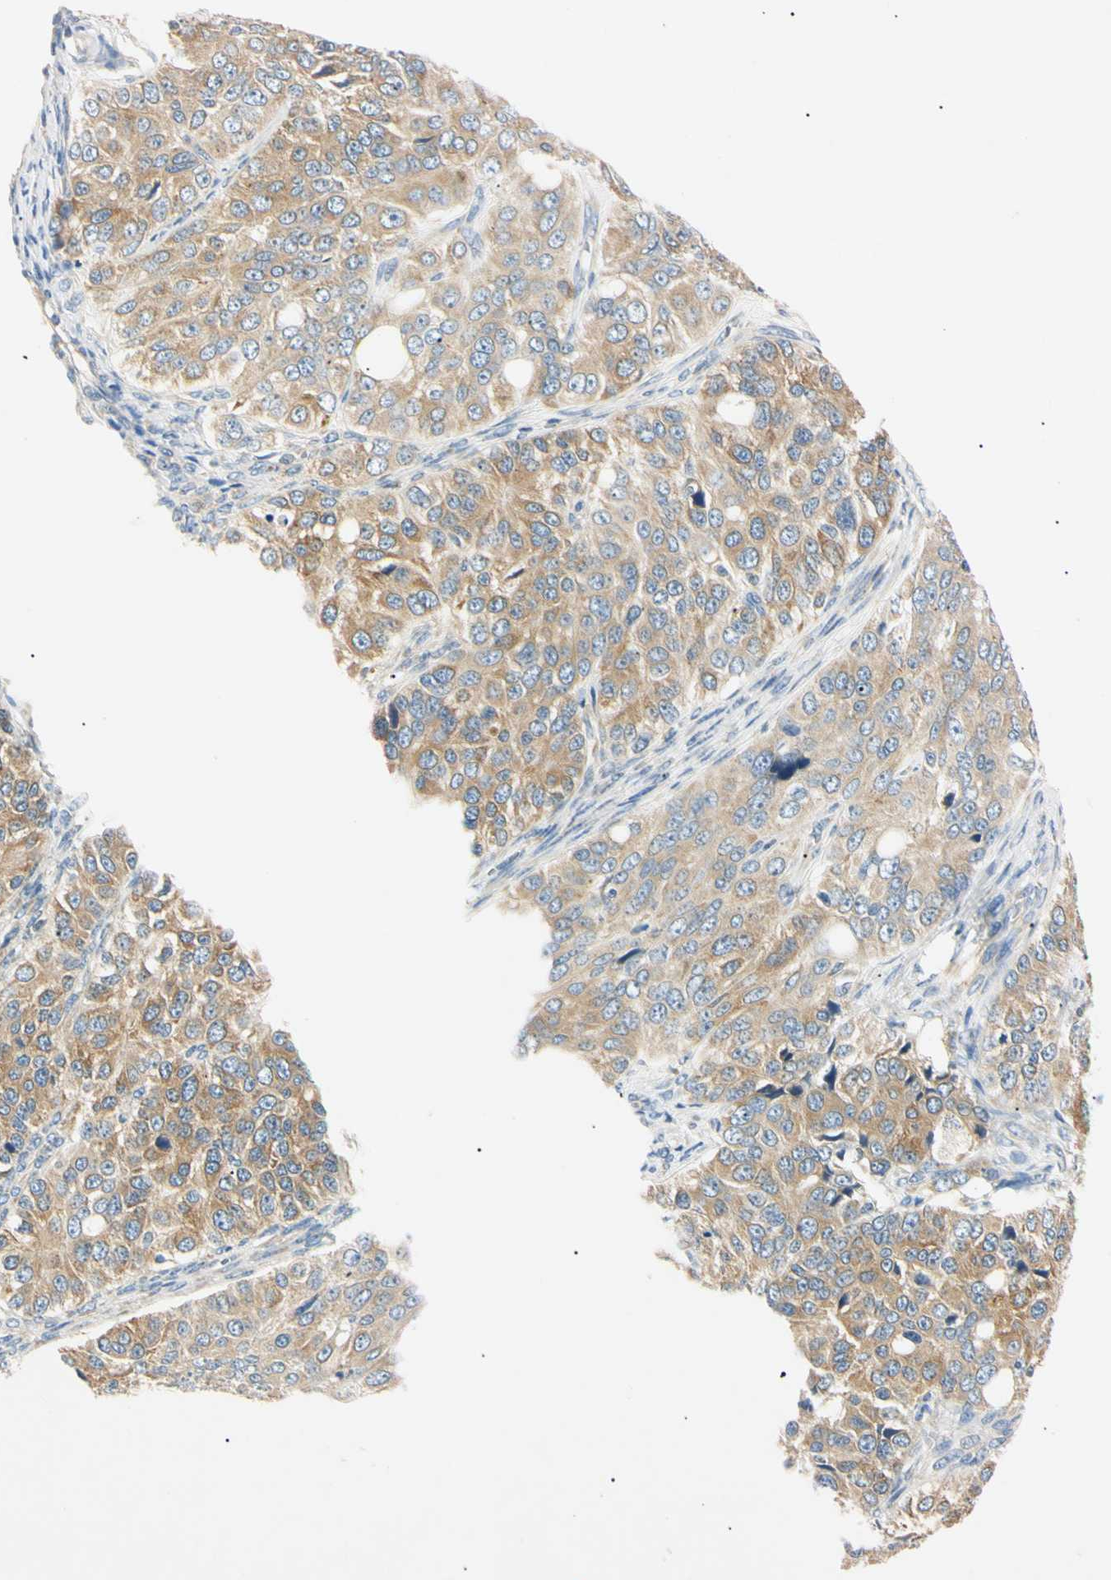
{"staining": {"intensity": "moderate", "quantity": ">75%", "location": "cytoplasmic/membranous"}, "tissue": "ovarian cancer", "cell_type": "Tumor cells", "image_type": "cancer", "snomed": [{"axis": "morphology", "description": "Carcinoma, endometroid"}, {"axis": "topography", "description": "Ovary"}], "caption": "Endometroid carcinoma (ovarian) stained with a brown dye exhibits moderate cytoplasmic/membranous positive positivity in about >75% of tumor cells.", "gene": "DNAJB12", "patient": {"sex": "female", "age": 51}}